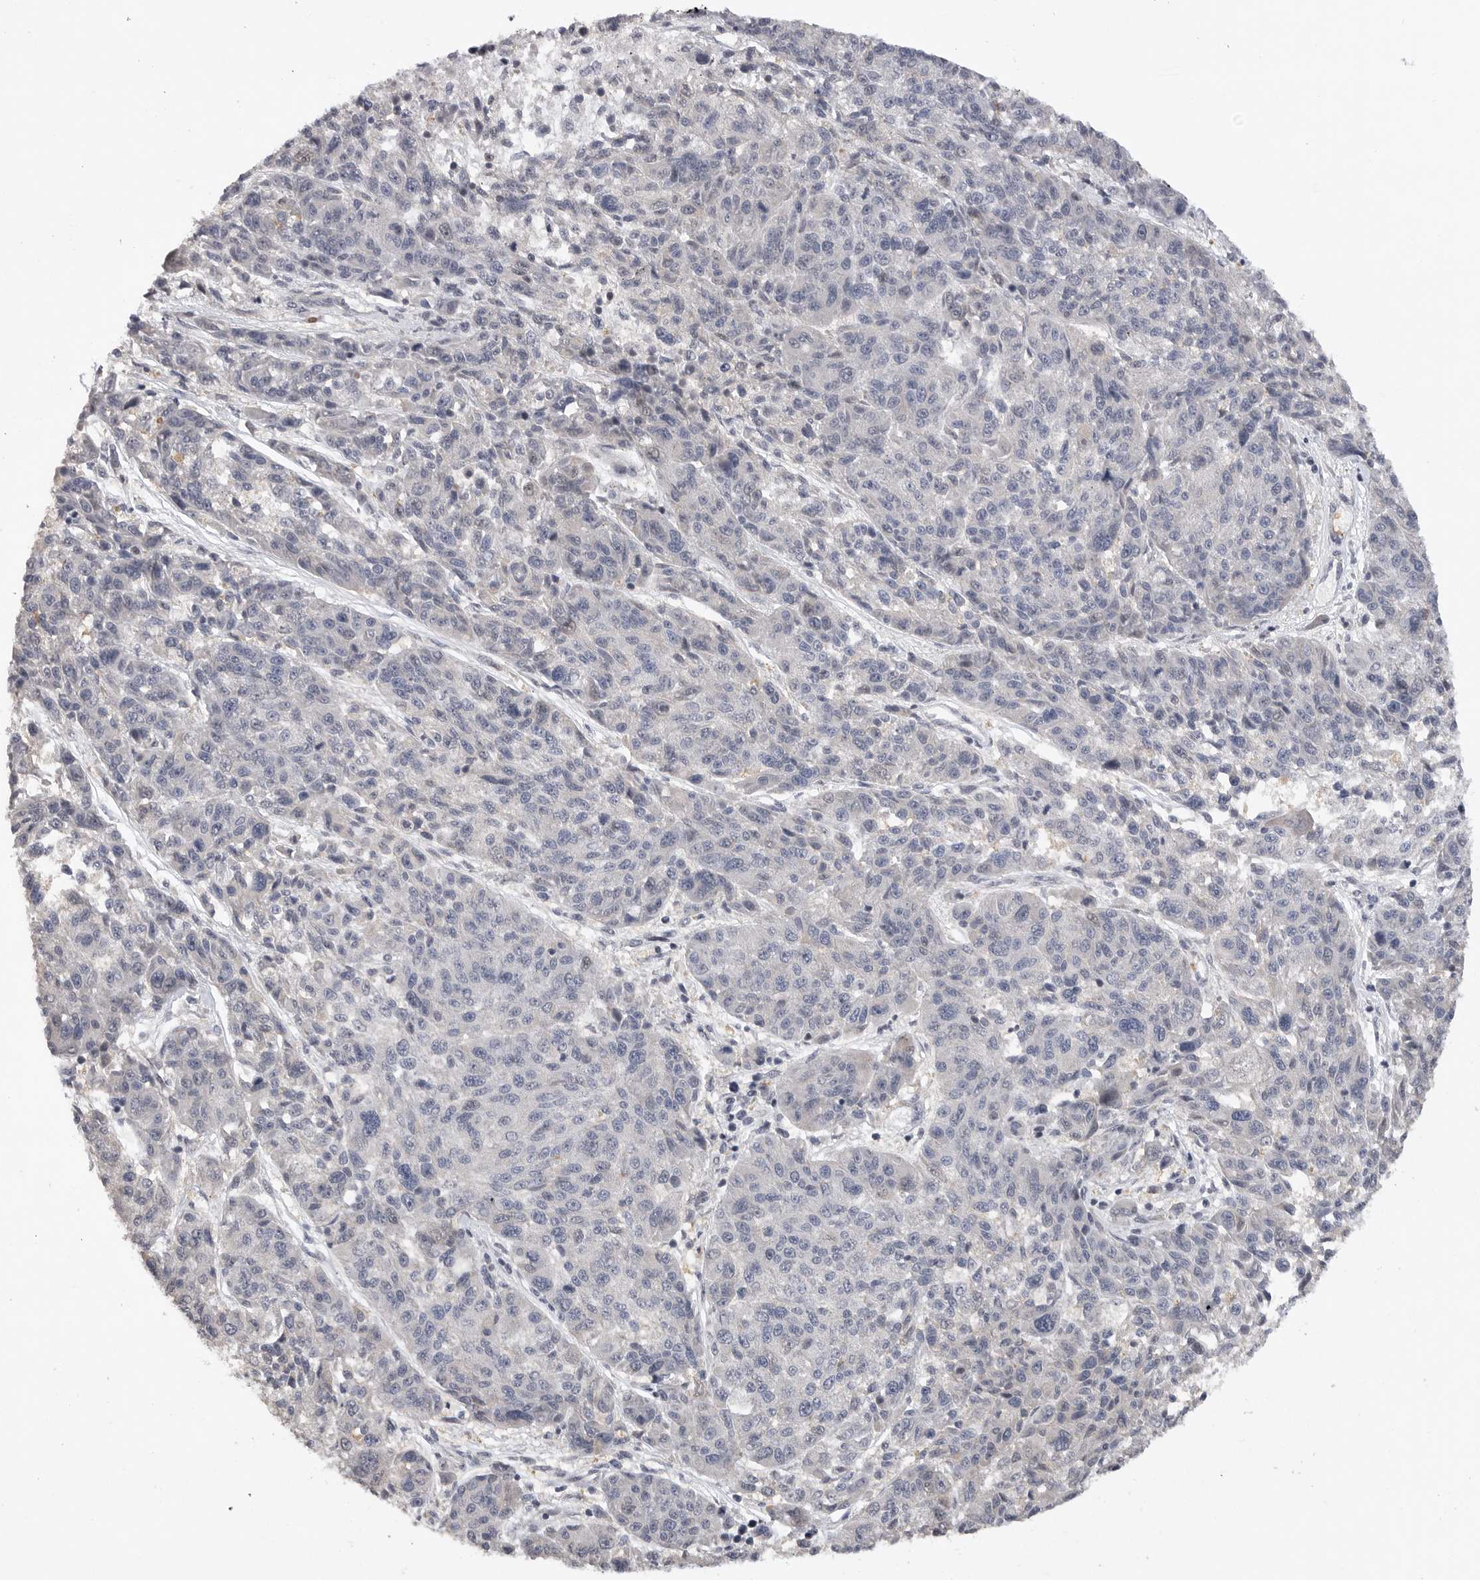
{"staining": {"intensity": "negative", "quantity": "none", "location": "none"}, "tissue": "melanoma", "cell_type": "Tumor cells", "image_type": "cancer", "snomed": [{"axis": "morphology", "description": "Malignant melanoma, NOS"}, {"axis": "topography", "description": "Skin"}], "caption": "IHC photomicrograph of neoplastic tissue: melanoma stained with DAB exhibits no significant protein staining in tumor cells.", "gene": "FBXO43", "patient": {"sex": "male", "age": 53}}